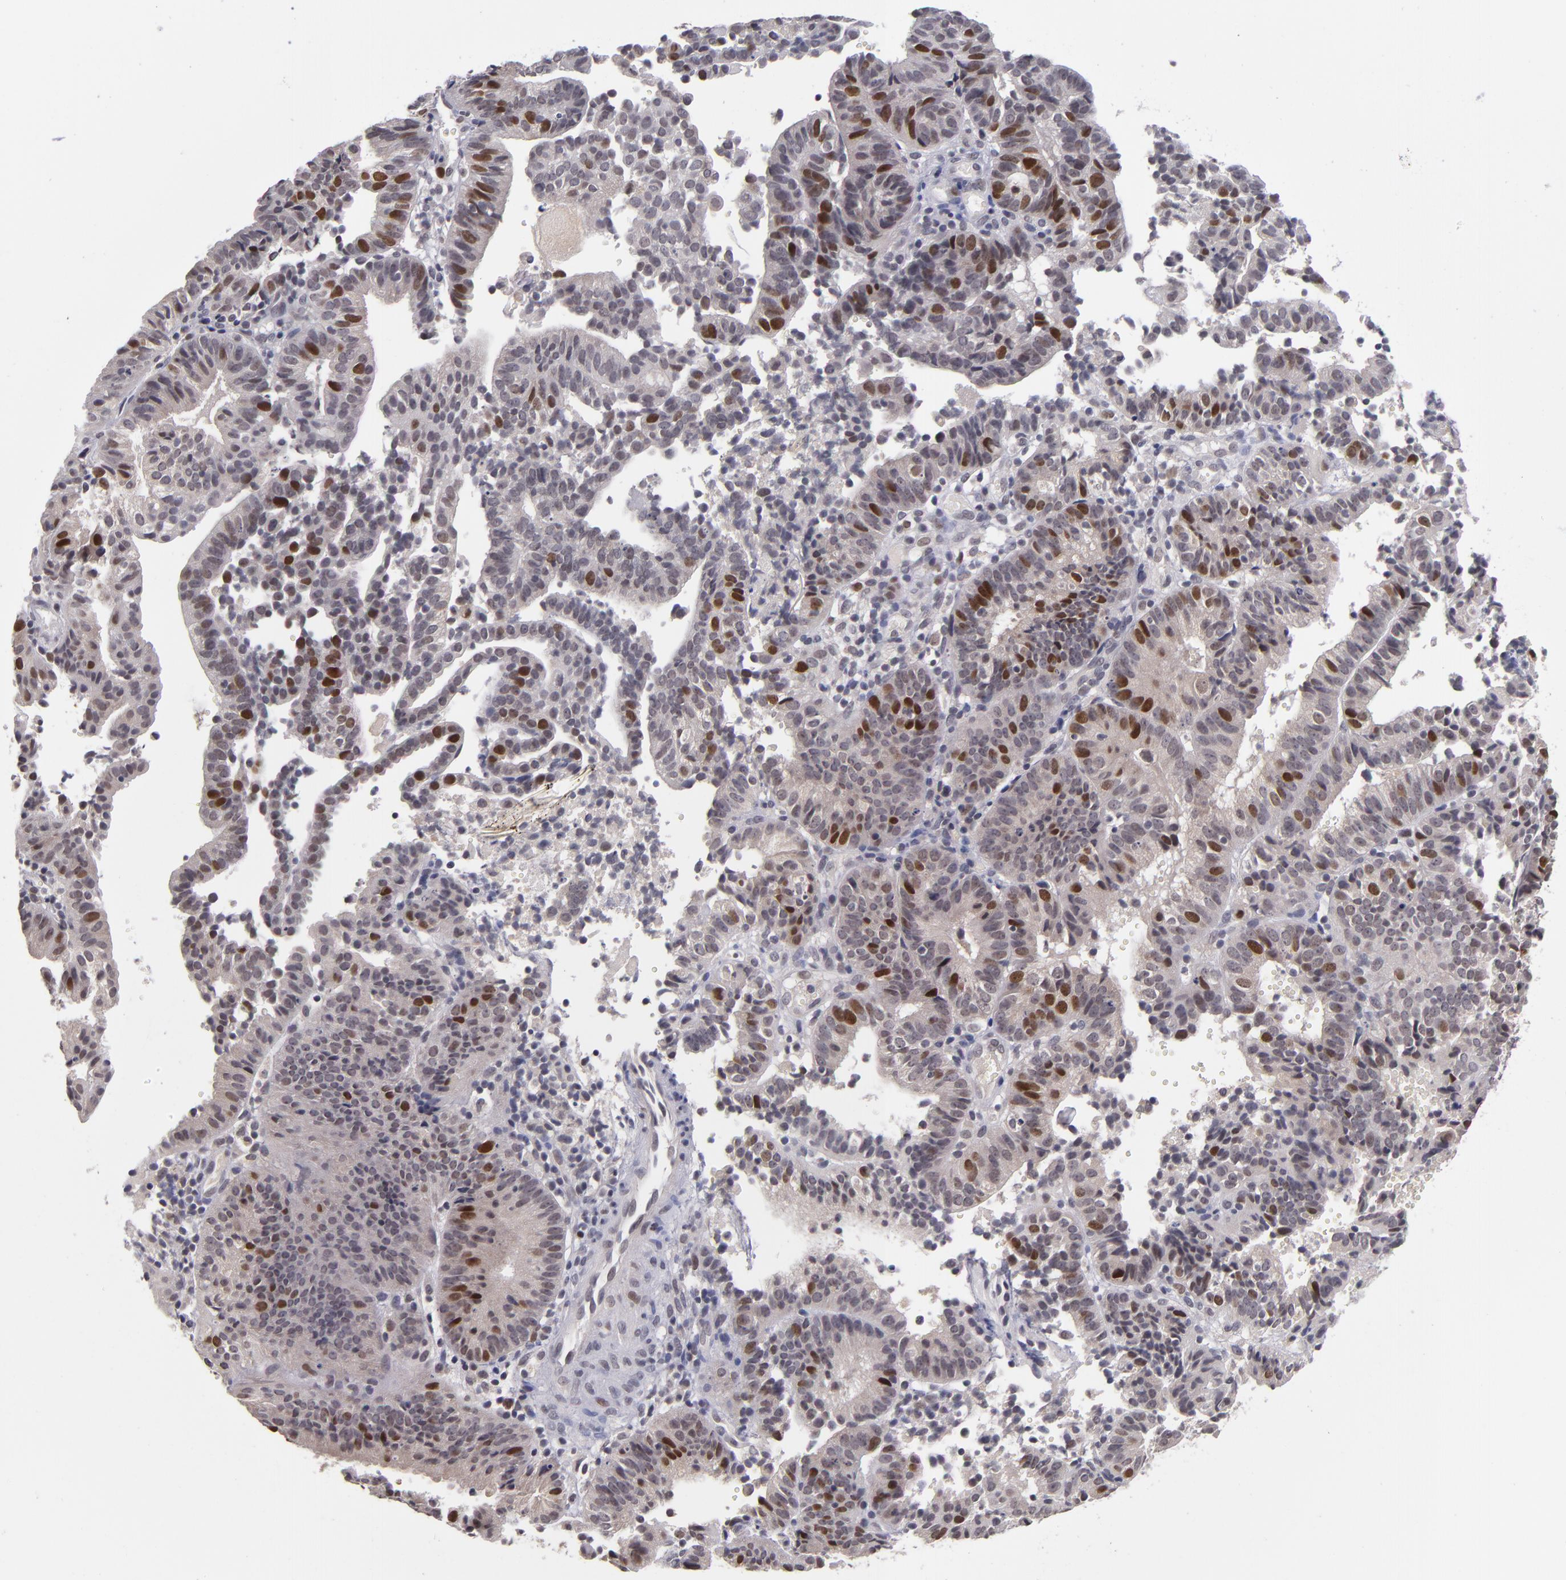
{"staining": {"intensity": "strong", "quantity": "25%-75%", "location": "nuclear"}, "tissue": "cervical cancer", "cell_type": "Tumor cells", "image_type": "cancer", "snomed": [{"axis": "morphology", "description": "Adenocarcinoma, NOS"}, {"axis": "topography", "description": "Cervix"}], "caption": "A brown stain labels strong nuclear staining of a protein in cervical cancer (adenocarcinoma) tumor cells.", "gene": "CDC7", "patient": {"sex": "female", "age": 60}}